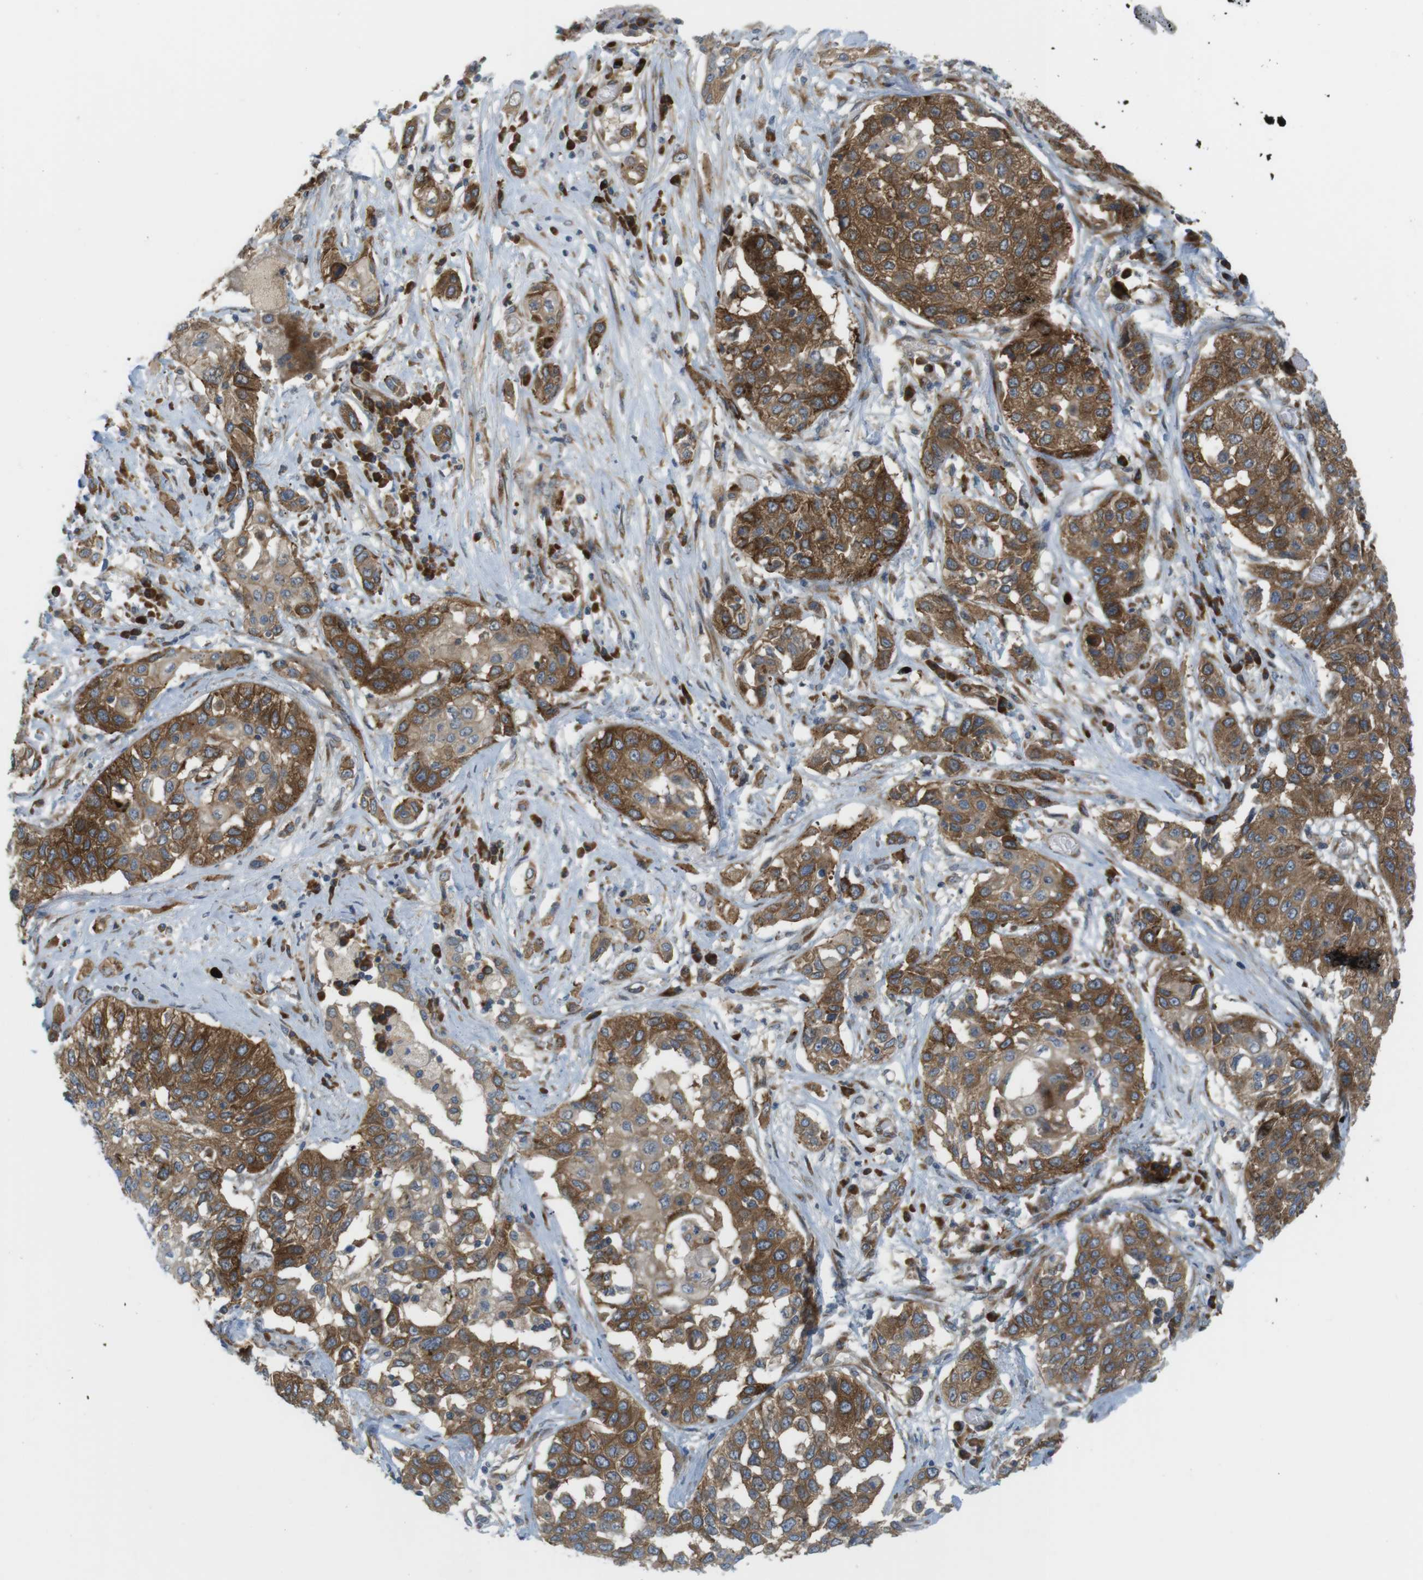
{"staining": {"intensity": "strong", "quantity": ">75%", "location": "cytoplasmic/membranous"}, "tissue": "lung cancer", "cell_type": "Tumor cells", "image_type": "cancer", "snomed": [{"axis": "morphology", "description": "Squamous cell carcinoma, NOS"}, {"axis": "topography", "description": "Lung"}], "caption": "This is an image of IHC staining of lung squamous cell carcinoma, which shows strong staining in the cytoplasmic/membranous of tumor cells.", "gene": "GJC3", "patient": {"sex": "male", "age": 71}}